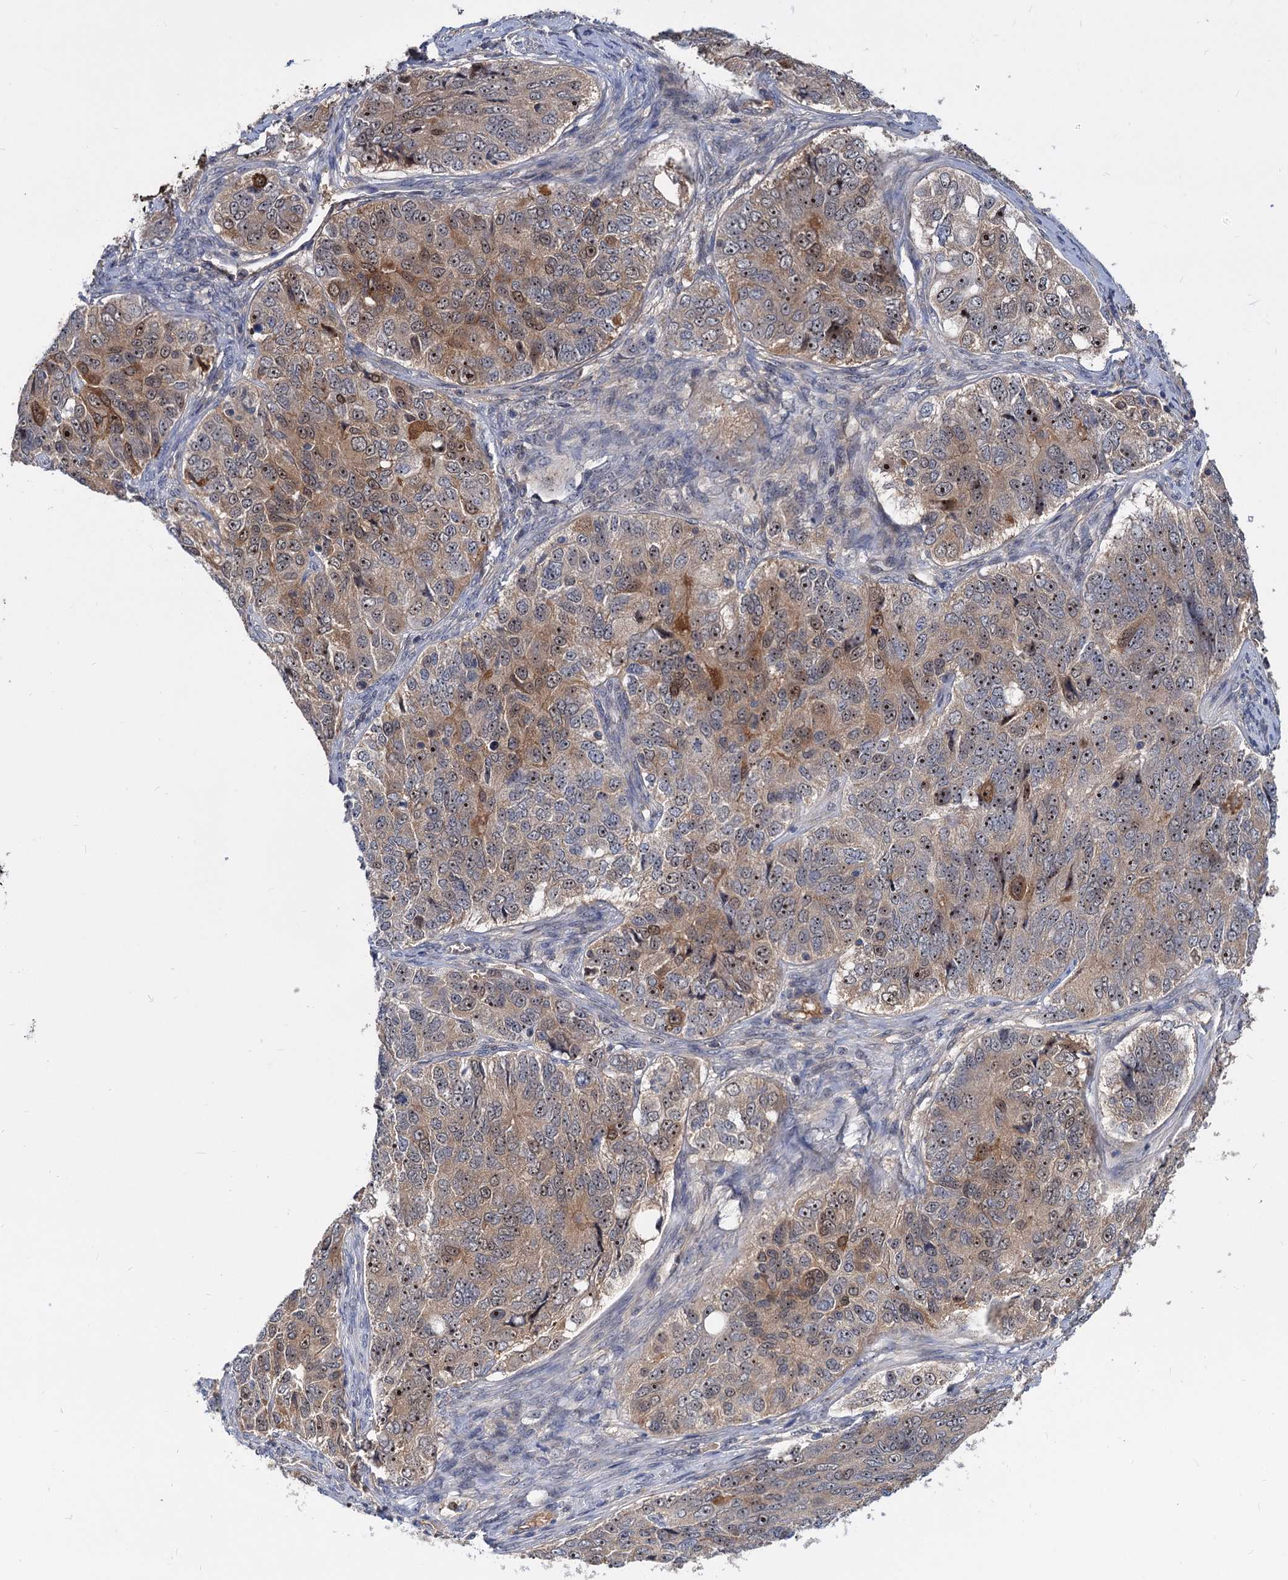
{"staining": {"intensity": "moderate", "quantity": ">75%", "location": "cytoplasmic/membranous,nuclear"}, "tissue": "ovarian cancer", "cell_type": "Tumor cells", "image_type": "cancer", "snomed": [{"axis": "morphology", "description": "Carcinoma, endometroid"}, {"axis": "topography", "description": "Ovary"}], "caption": "High-power microscopy captured an immunohistochemistry micrograph of ovarian cancer (endometroid carcinoma), revealing moderate cytoplasmic/membranous and nuclear expression in approximately >75% of tumor cells. The protein is stained brown, and the nuclei are stained in blue (DAB (3,3'-diaminobenzidine) IHC with brightfield microscopy, high magnification).", "gene": "SNX15", "patient": {"sex": "female", "age": 51}}